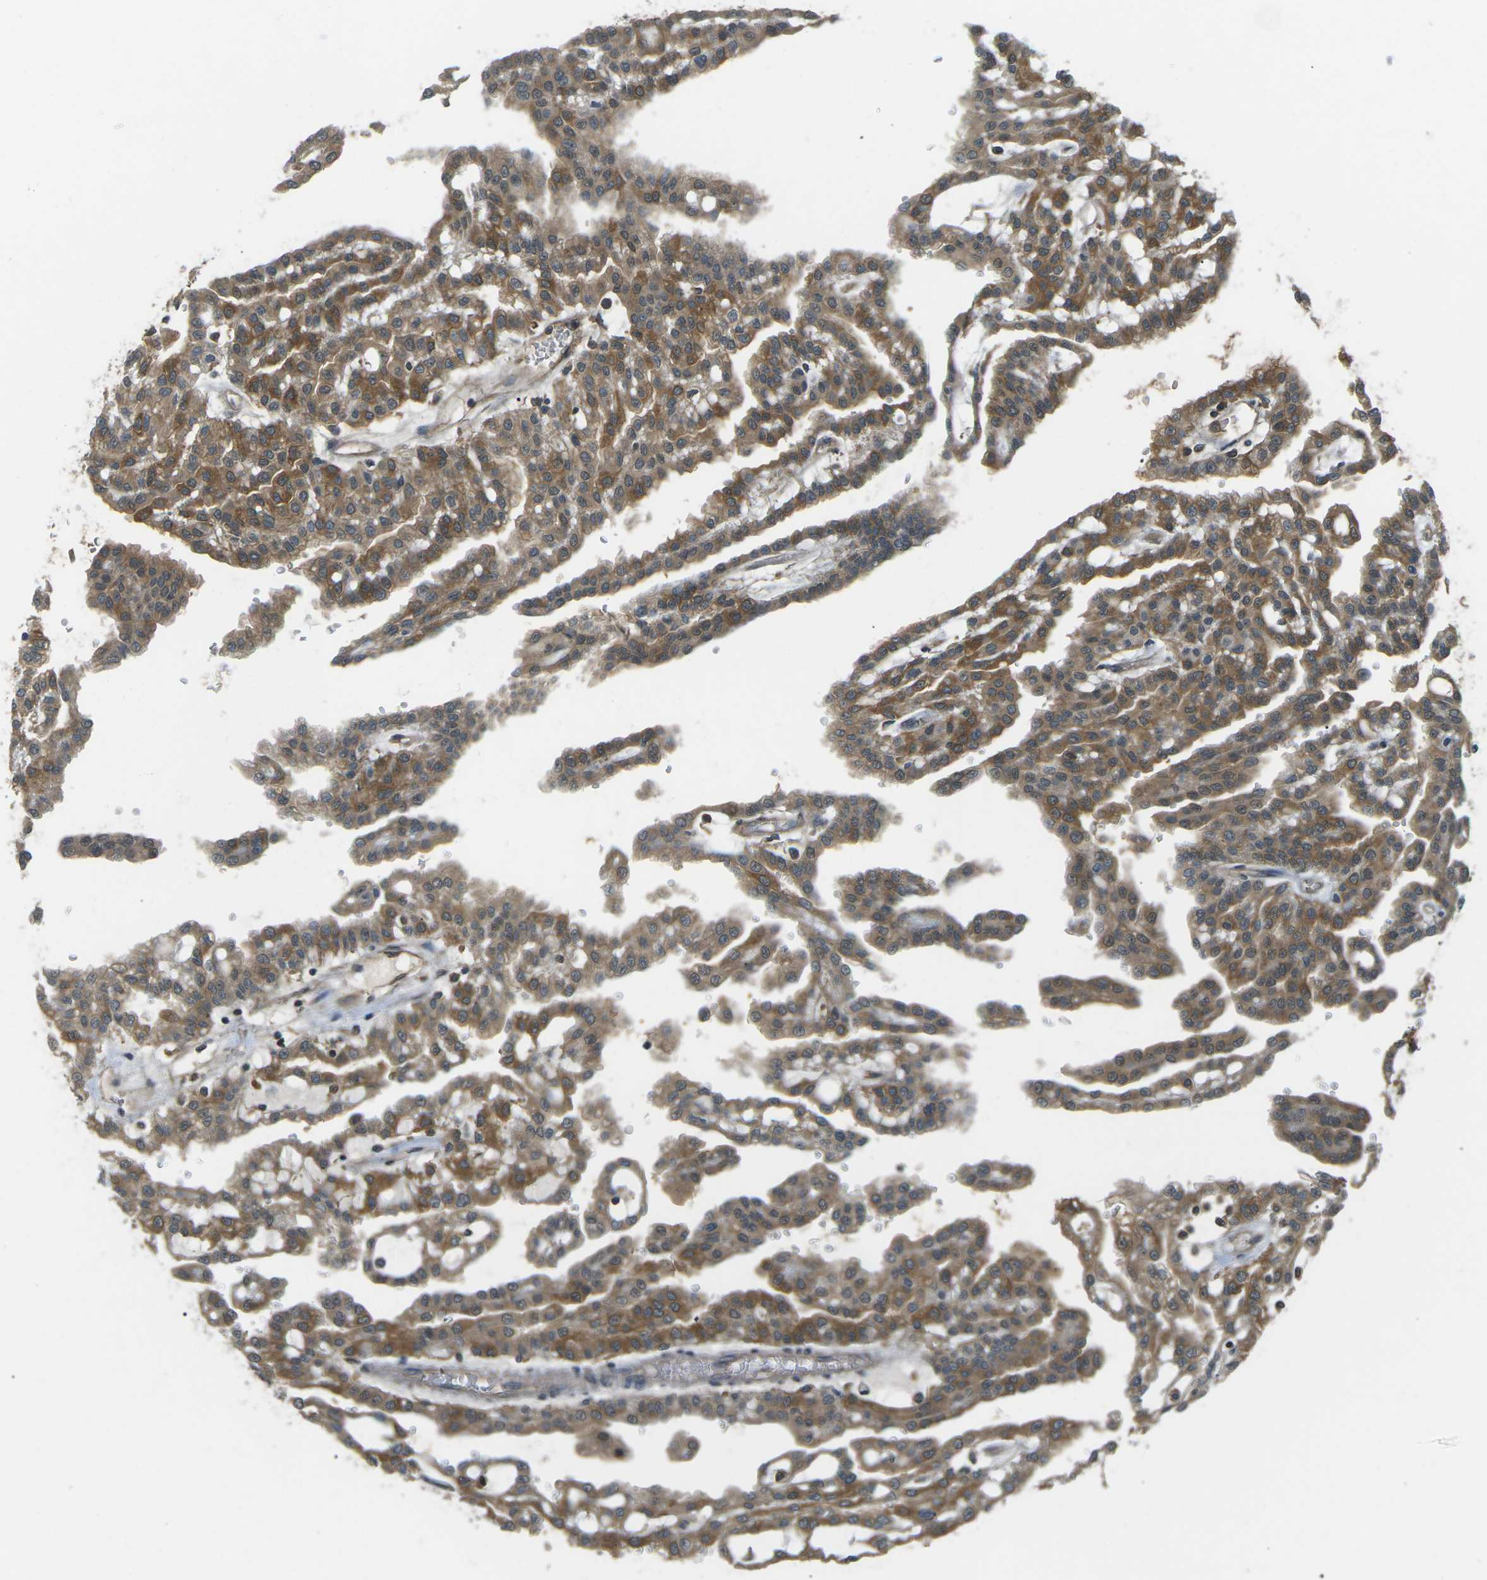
{"staining": {"intensity": "moderate", "quantity": ">75%", "location": "cytoplasmic/membranous"}, "tissue": "renal cancer", "cell_type": "Tumor cells", "image_type": "cancer", "snomed": [{"axis": "morphology", "description": "Adenocarcinoma, NOS"}, {"axis": "topography", "description": "Kidney"}], "caption": "Protein positivity by immunohistochemistry (IHC) shows moderate cytoplasmic/membranous expression in approximately >75% of tumor cells in renal cancer (adenocarcinoma).", "gene": "PIEZO2", "patient": {"sex": "male", "age": 63}}